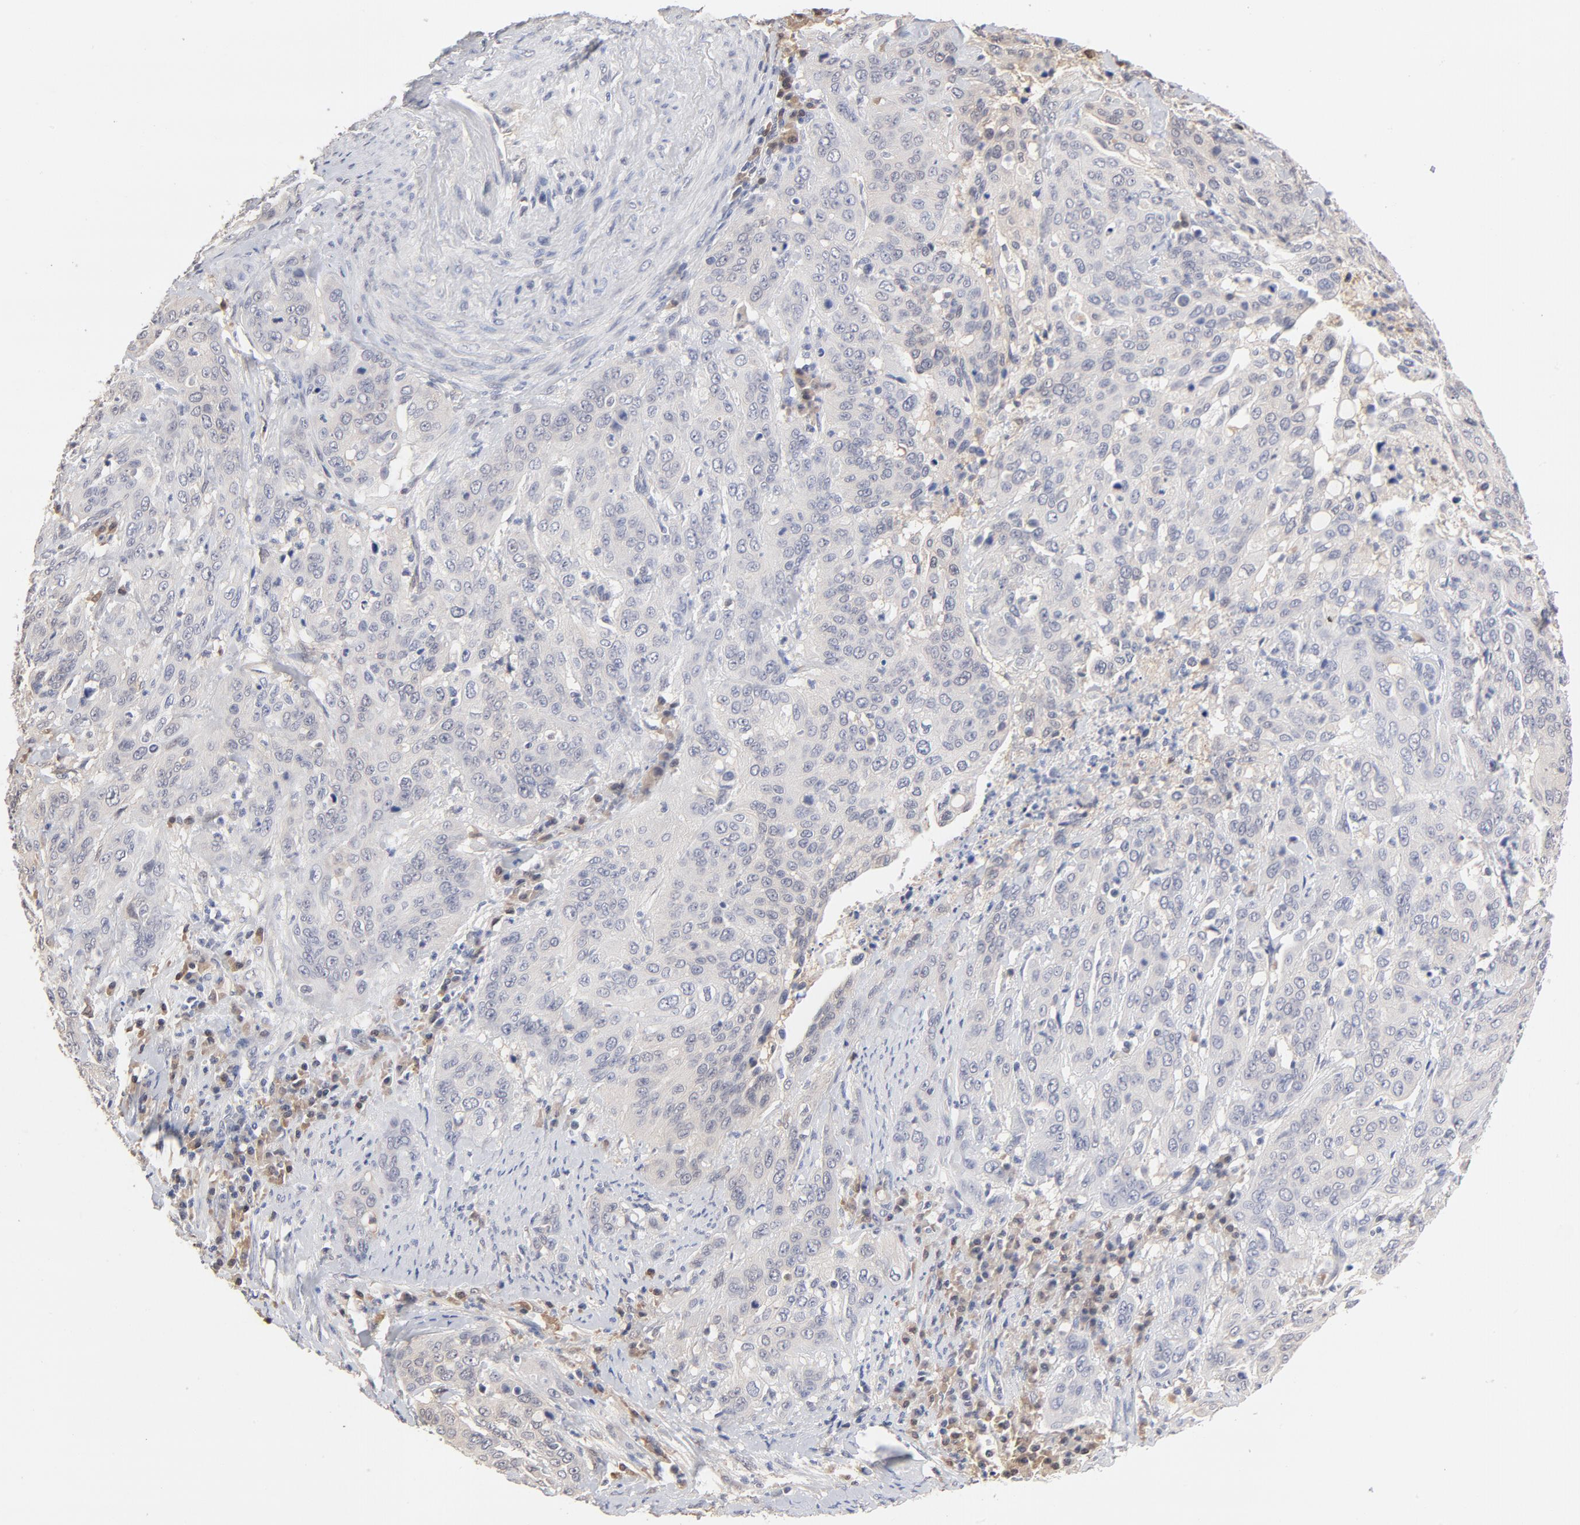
{"staining": {"intensity": "weak", "quantity": "<25%", "location": "cytoplasmic/membranous"}, "tissue": "cervical cancer", "cell_type": "Tumor cells", "image_type": "cancer", "snomed": [{"axis": "morphology", "description": "Squamous cell carcinoma, NOS"}, {"axis": "topography", "description": "Cervix"}], "caption": "Tumor cells are negative for brown protein staining in cervical cancer (squamous cell carcinoma).", "gene": "MIF", "patient": {"sex": "female", "age": 41}}